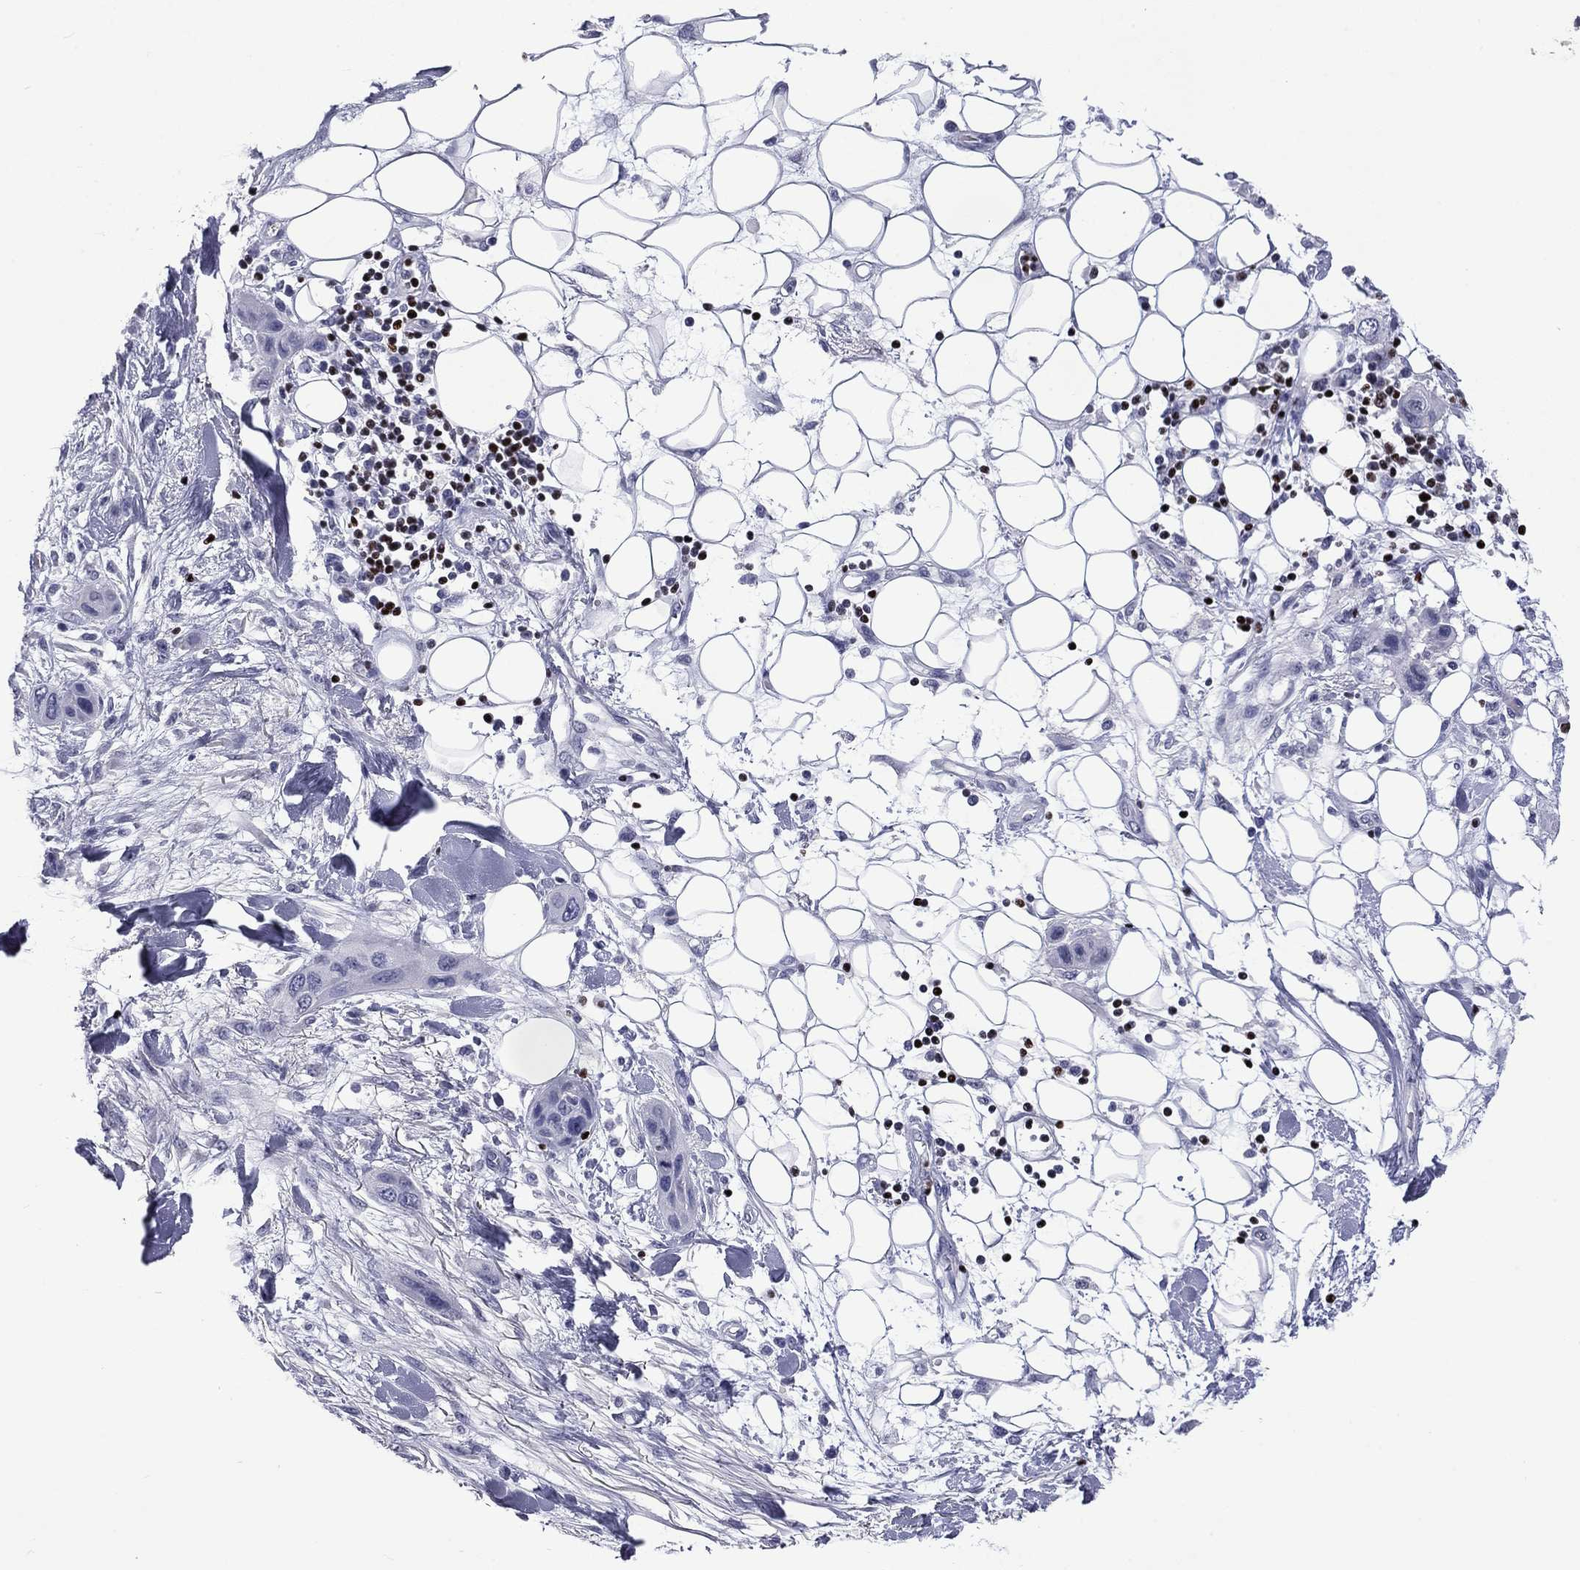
{"staining": {"intensity": "negative", "quantity": "none", "location": "none"}, "tissue": "skin cancer", "cell_type": "Tumor cells", "image_type": "cancer", "snomed": [{"axis": "morphology", "description": "Squamous cell carcinoma, NOS"}, {"axis": "topography", "description": "Skin"}], "caption": "High power microscopy histopathology image of an immunohistochemistry (IHC) histopathology image of squamous cell carcinoma (skin), revealing no significant positivity in tumor cells.", "gene": "IKZF3", "patient": {"sex": "male", "age": 79}}